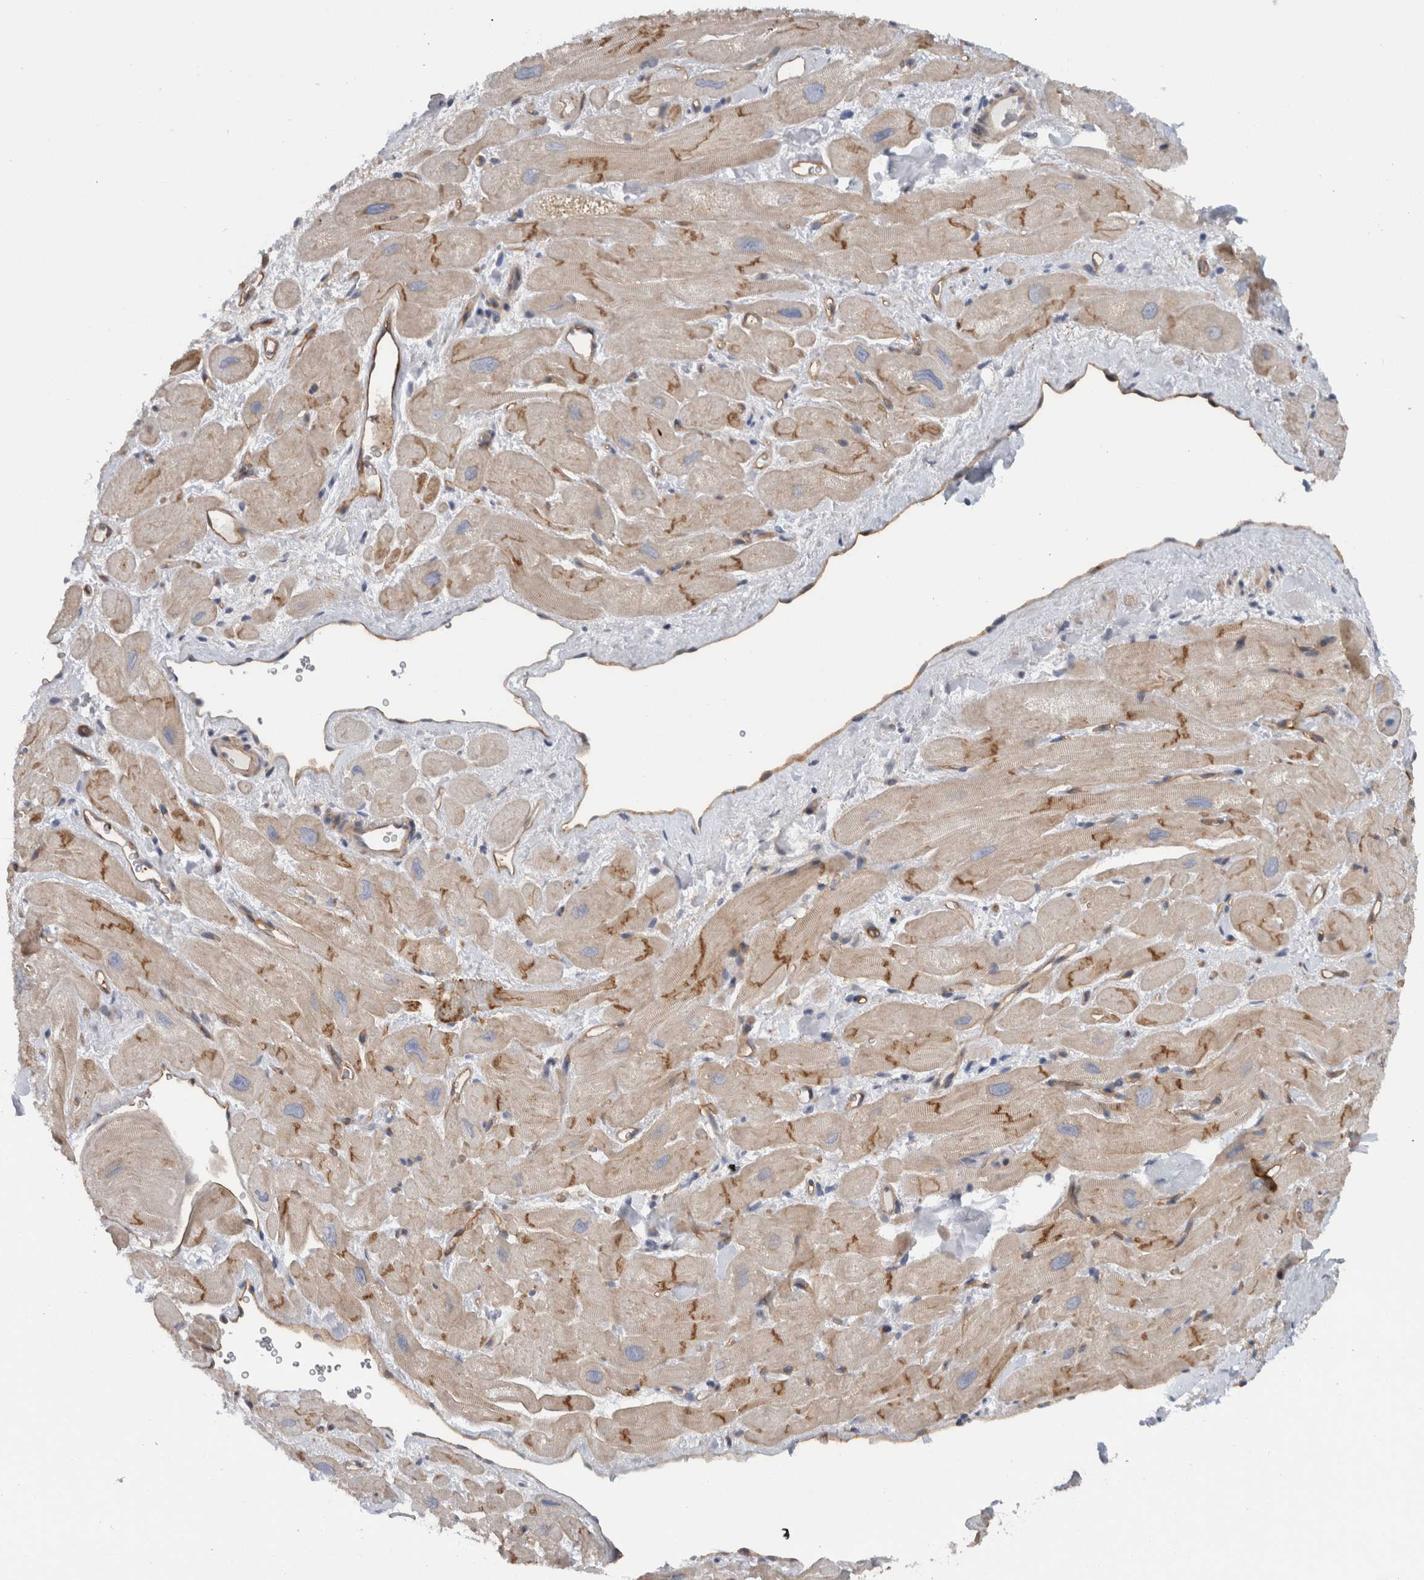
{"staining": {"intensity": "moderate", "quantity": ">75%", "location": "cytoplasmic/membranous"}, "tissue": "heart muscle", "cell_type": "Cardiomyocytes", "image_type": "normal", "snomed": [{"axis": "morphology", "description": "Normal tissue, NOS"}, {"axis": "topography", "description": "Heart"}], "caption": "Cardiomyocytes display medium levels of moderate cytoplasmic/membranous positivity in about >75% of cells in unremarkable human heart muscle. Using DAB (3,3'-diaminobenzidine) (brown) and hematoxylin (blue) stains, captured at high magnification using brightfield microscopy.", "gene": "CD59", "patient": {"sex": "male", "age": 49}}